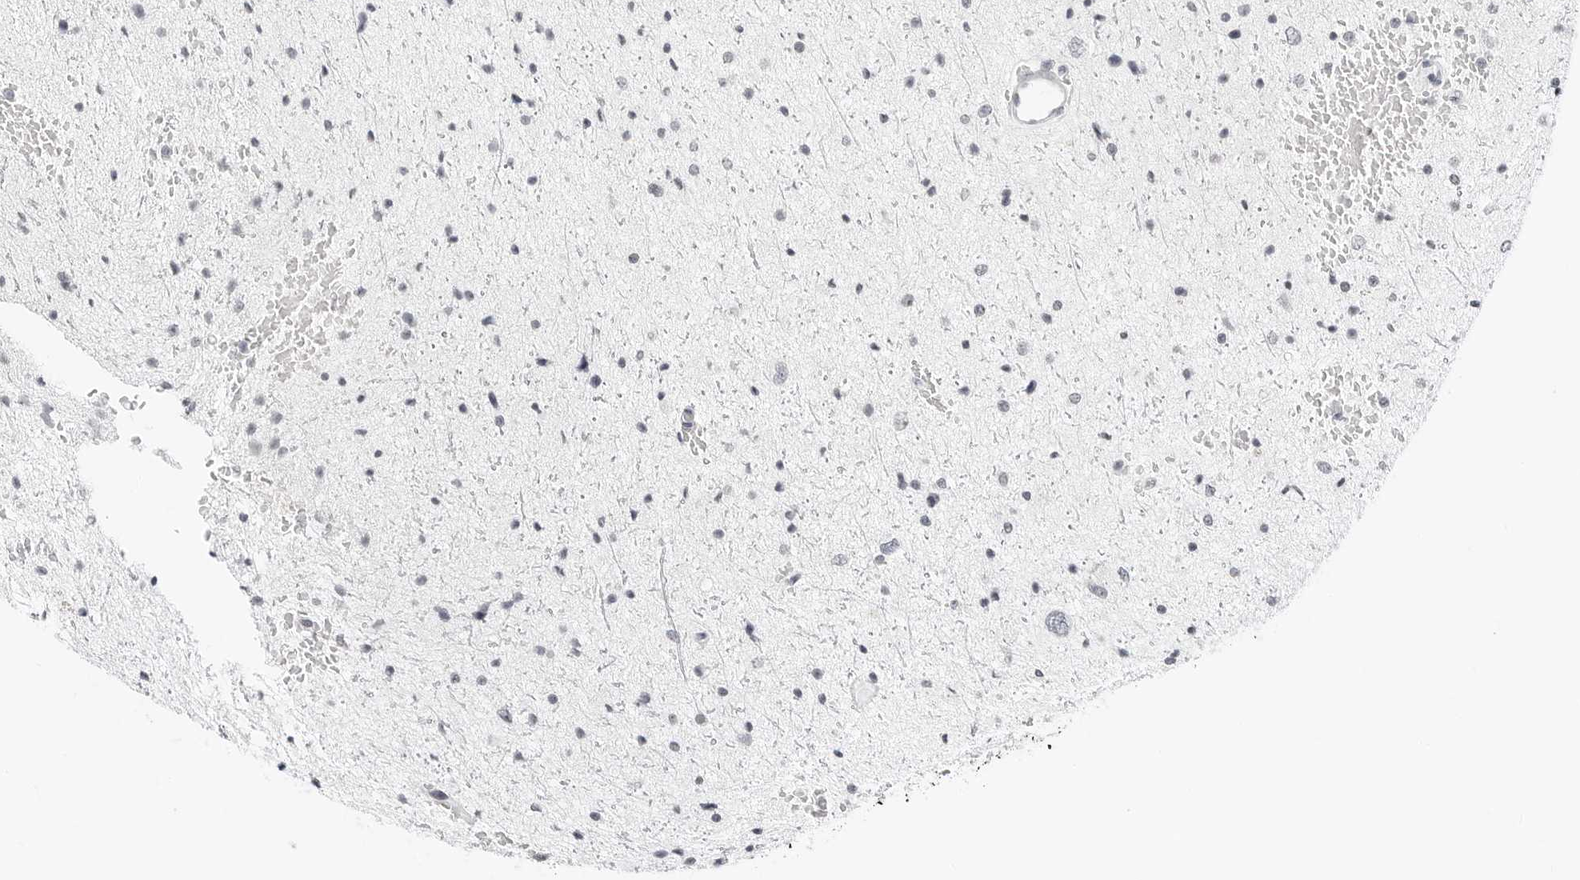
{"staining": {"intensity": "negative", "quantity": "none", "location": "none"}, "tissue": "glioma", "cell_type": "Tumor cells", "image_type": "cancer", "snomed": [{"axis": "morphology", "description": "Glioma, malignant, Low grade"}, {"axis": "topography", "description": "Brain"}], "caption": "Tumor cells show no significant expression in low-grade glioma (malignant). Nuclei are stained in blue.", "gene": "NTMT2", "patient": {"sex": "female", "age": 37}}